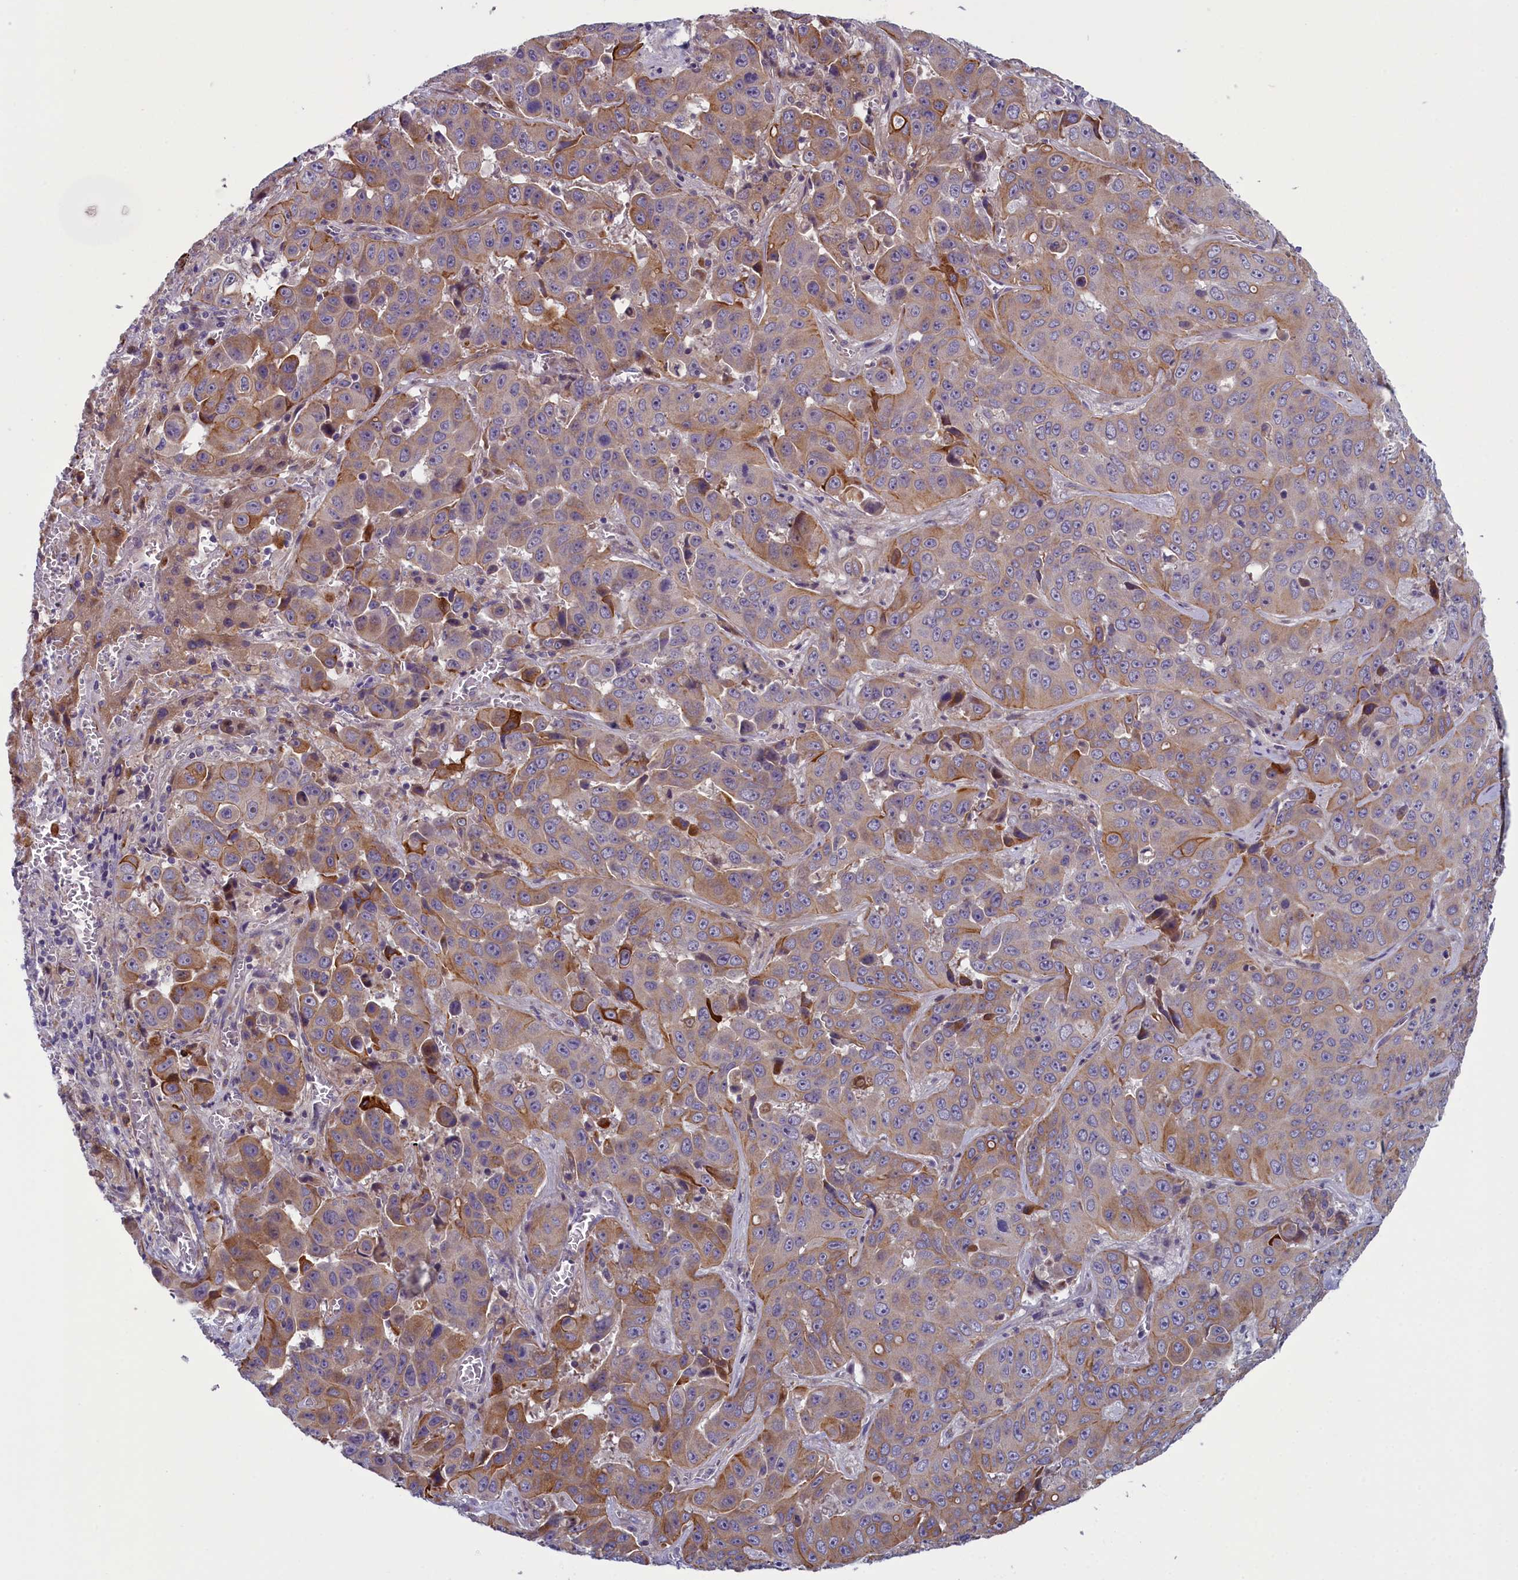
{"staining": {"intensity": "moderate", "quantity": ">75%", "location": "cytoplasmic/membranous"}, "tissue": "liver cancer", "cell_type": "Tumor cells", "image_type": "cancer", "snomed": [{"axis": "morphology", "description": "Cholangiocarcinoma"}, {"axis": "topography", "description": "Liver"}], "caption": "An immunohistochemistry micrograph of neoplastic tissue is shown. Protein staining in brown highlights moderate cytoplasmic/membranous positivity in liver cancer within tumor cells. (IHC, brightfield microscopy, high magnification).", "gene": "ANKRD39", "patient": {"sex": "female", "age": 52}}